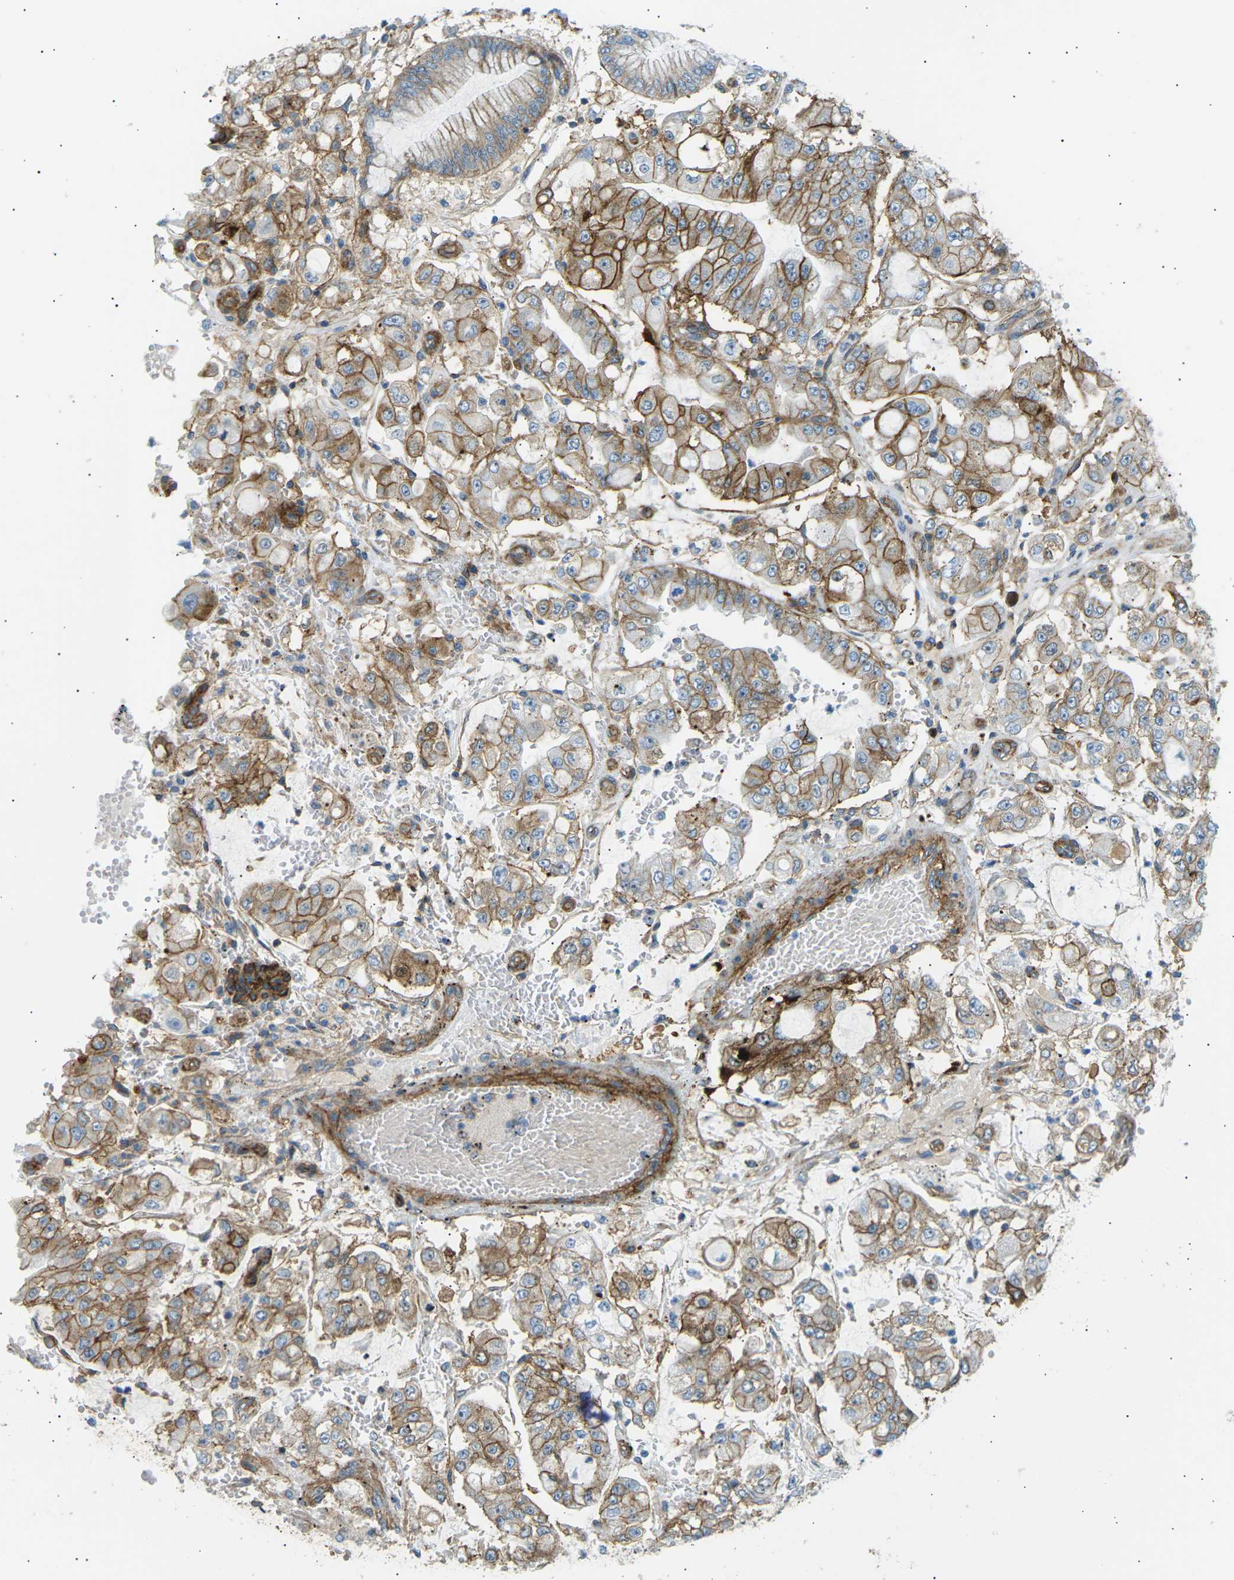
{"staining": {"intensity": "moderate", "quantity": ">75%", "location": "cytoplasmic/membranous"}, "tissue": "stomach cancer", "cell_type": "Tumor cells", "image_type": "cancer", "snomed": [{"axis": "morphology", "description": "Adenocarcinoma, NOS"}, {"axis": "topography", "description": "Stomach"}], "caption": "Immunohistochemical staining of human adenocarcinoma (stomach) reveals medium levels of moderate cytoplasmic/membranous protein expression in about >75% of tumor cells.", "gene": "ATP2B4", "patient": {"sex": "male", "age": 76}}